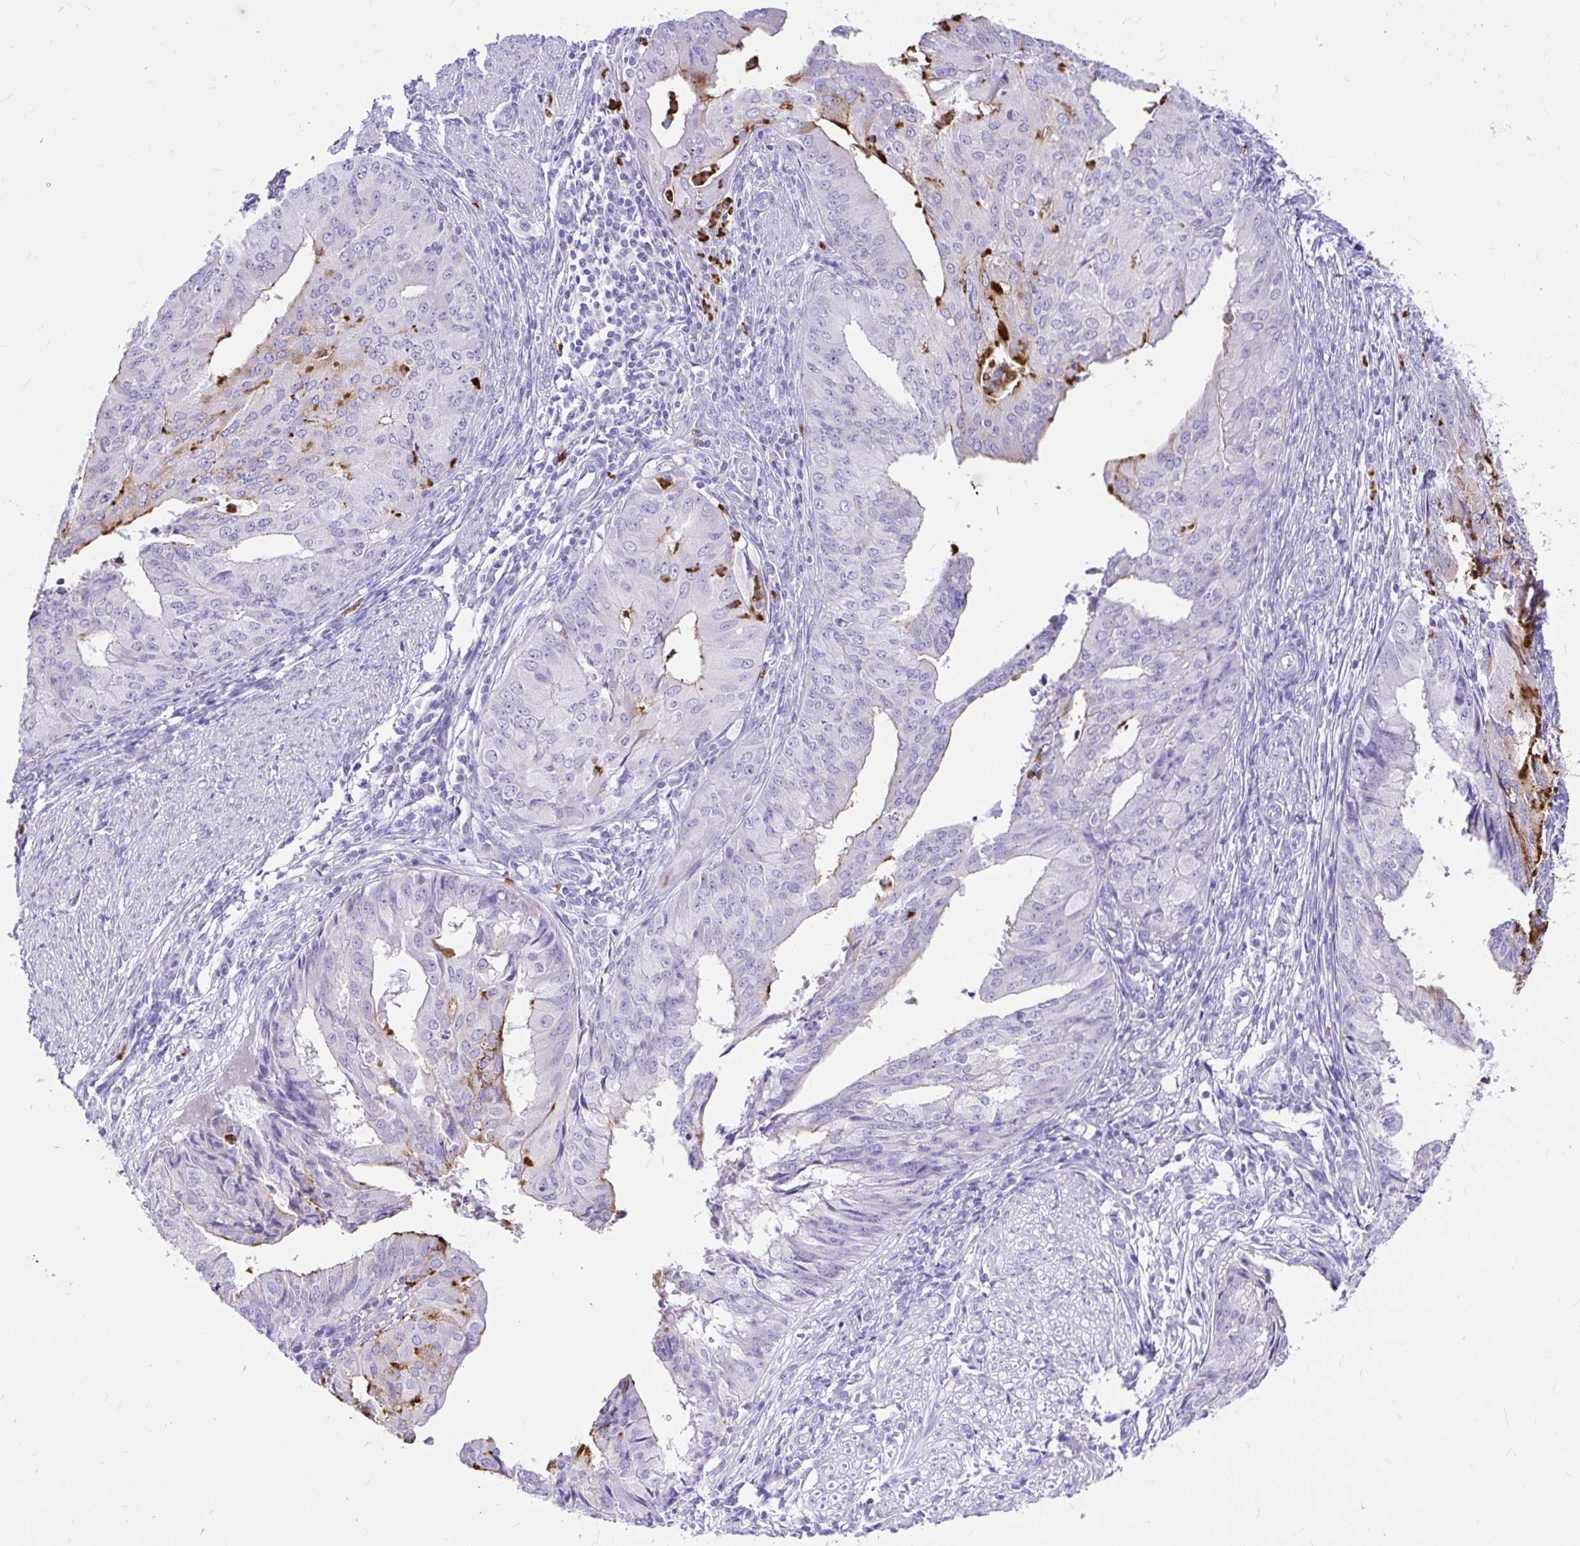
{"staining": {"intensity": "moderate", "quantity": "<25%", "location": "cytoplasmic/membranous"}, "tissue": "endometrial cancer", "cell_type": "Tumor cells", "image_type": "cancer", "snomed": [{"axis": "morphology", "description": "Adenocarcinoma, NOS"}, {"axis": "topography", "description": "Endometrium"}], "caption": "An IHC photomicrograph of tumor tissue is shown. Protein staining in brown highlights moderate cytoplasmic/membranous positivity in endometrial cancer (adenocarcinoma) within tumor cells.", "gene": "CLEC1B", "patient": {"sex": "female", "age": 50}}